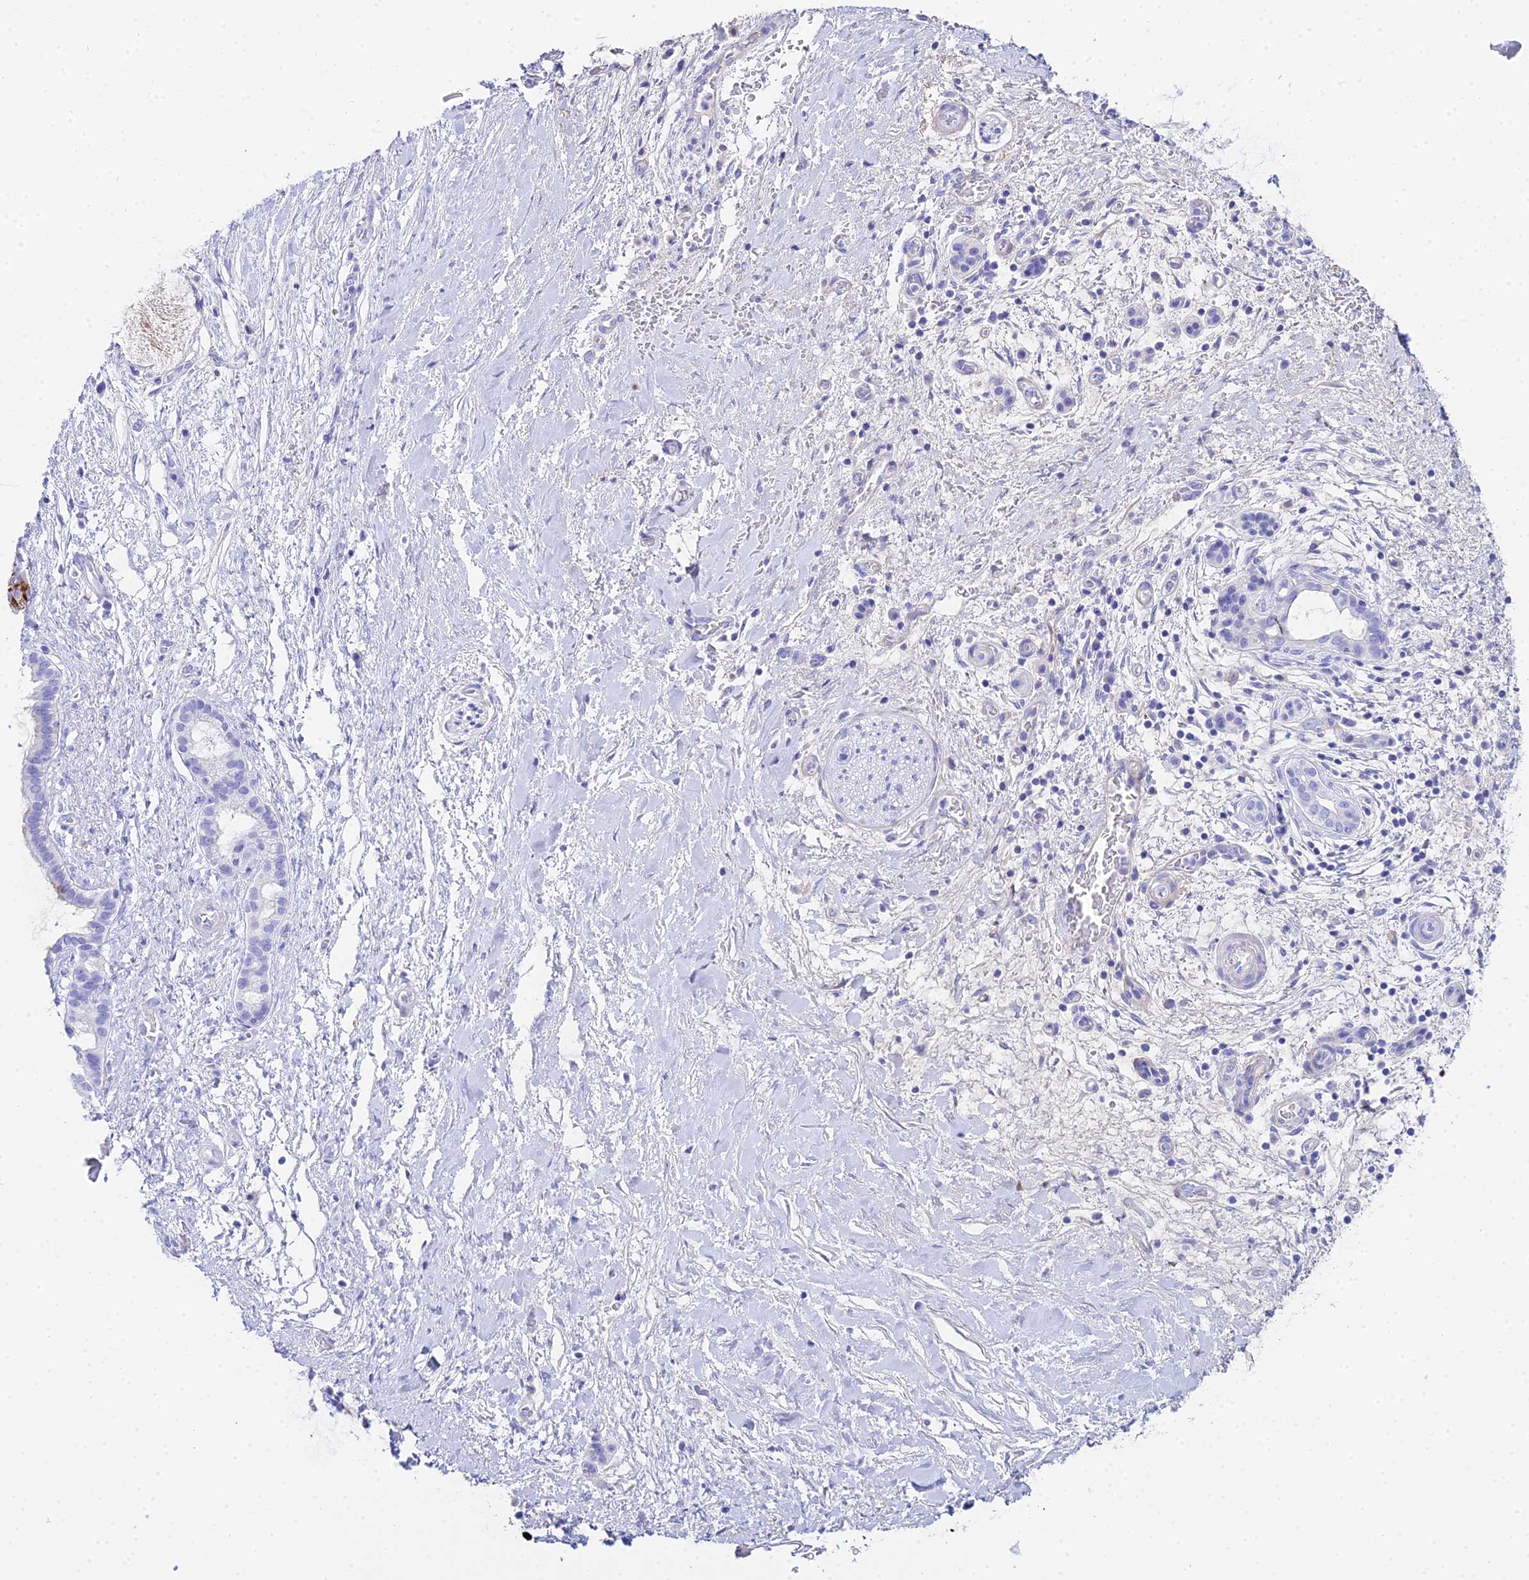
{"staining": {"intensity": "negative", "quantity": "none", "location": "none"}, "tissue": "pancreatic cancer", "cell_type": "Tumor cells", "image_type": "cancer", "snomed": [{"axis": "morphology", "description": "Adenocarcinoma, NOS"}, {"axis": "topography", "description": "Pancreas"}], "caption": "Immunohistochemical staining of human adenocarcinoma (pancreatic) shows no significant staining in tumor cells.", "gene": "CELA3A", "patient": {"sex": "male", "age": 68}}